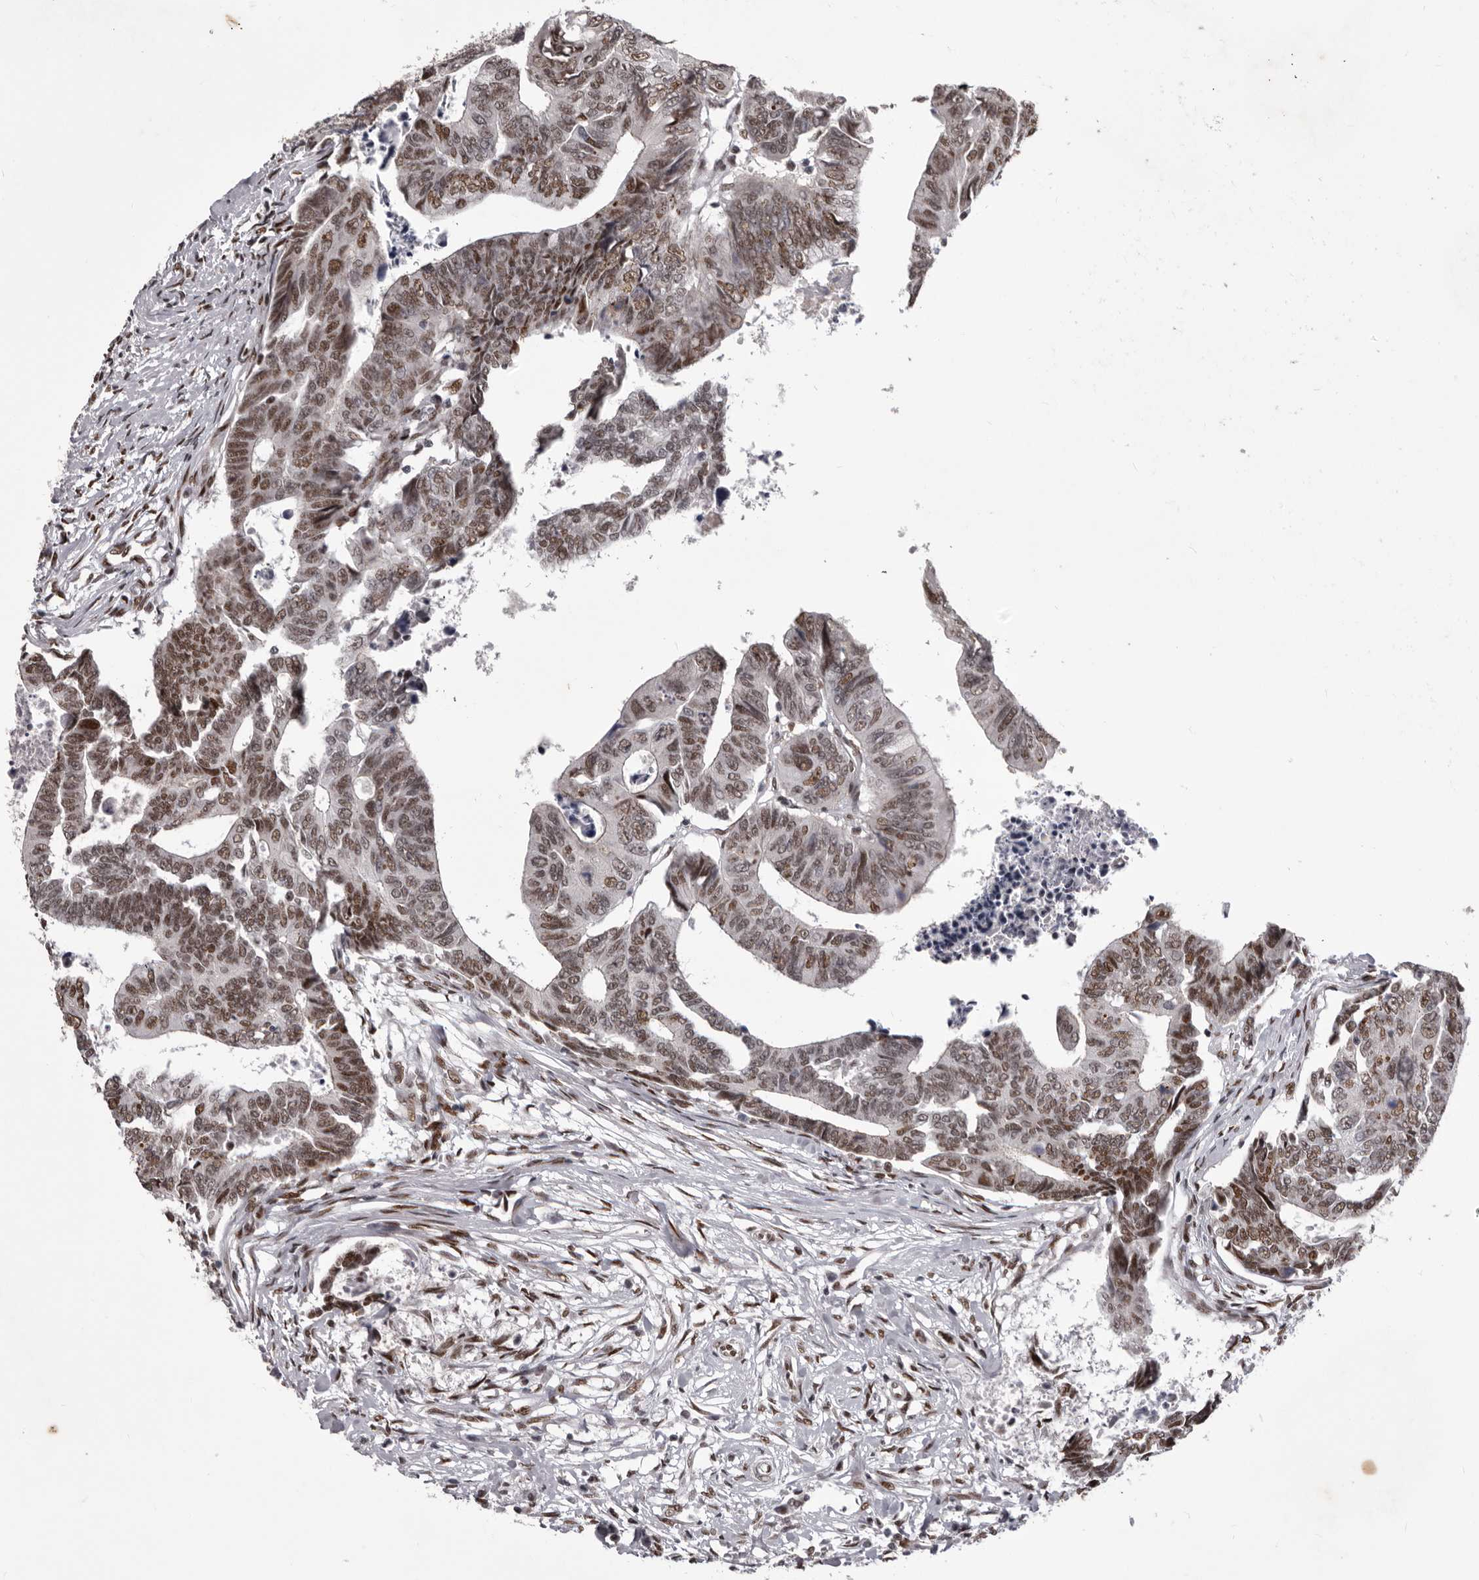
{"staining": {"intensity": "moderate", "quantity": ">75%", "location": "nuclear"}, "tissue": "colorectal cancer", "cell_type": "Tumor cells", "image_type": "cancer", "snomed": [{"axis": "morphology", "description": "Adenocarcinoma, NOS"}, {"axis": "topography", "description": "Rectum"}], "caption": "Immunohistochemical staining of human colorectal adenocarcinoma shows medium levels of moderate nuclear protein staining in approximately >75% of tumor cells.", "gene": "NUMA1", "patient": {"sex": "female", "age": 65}}